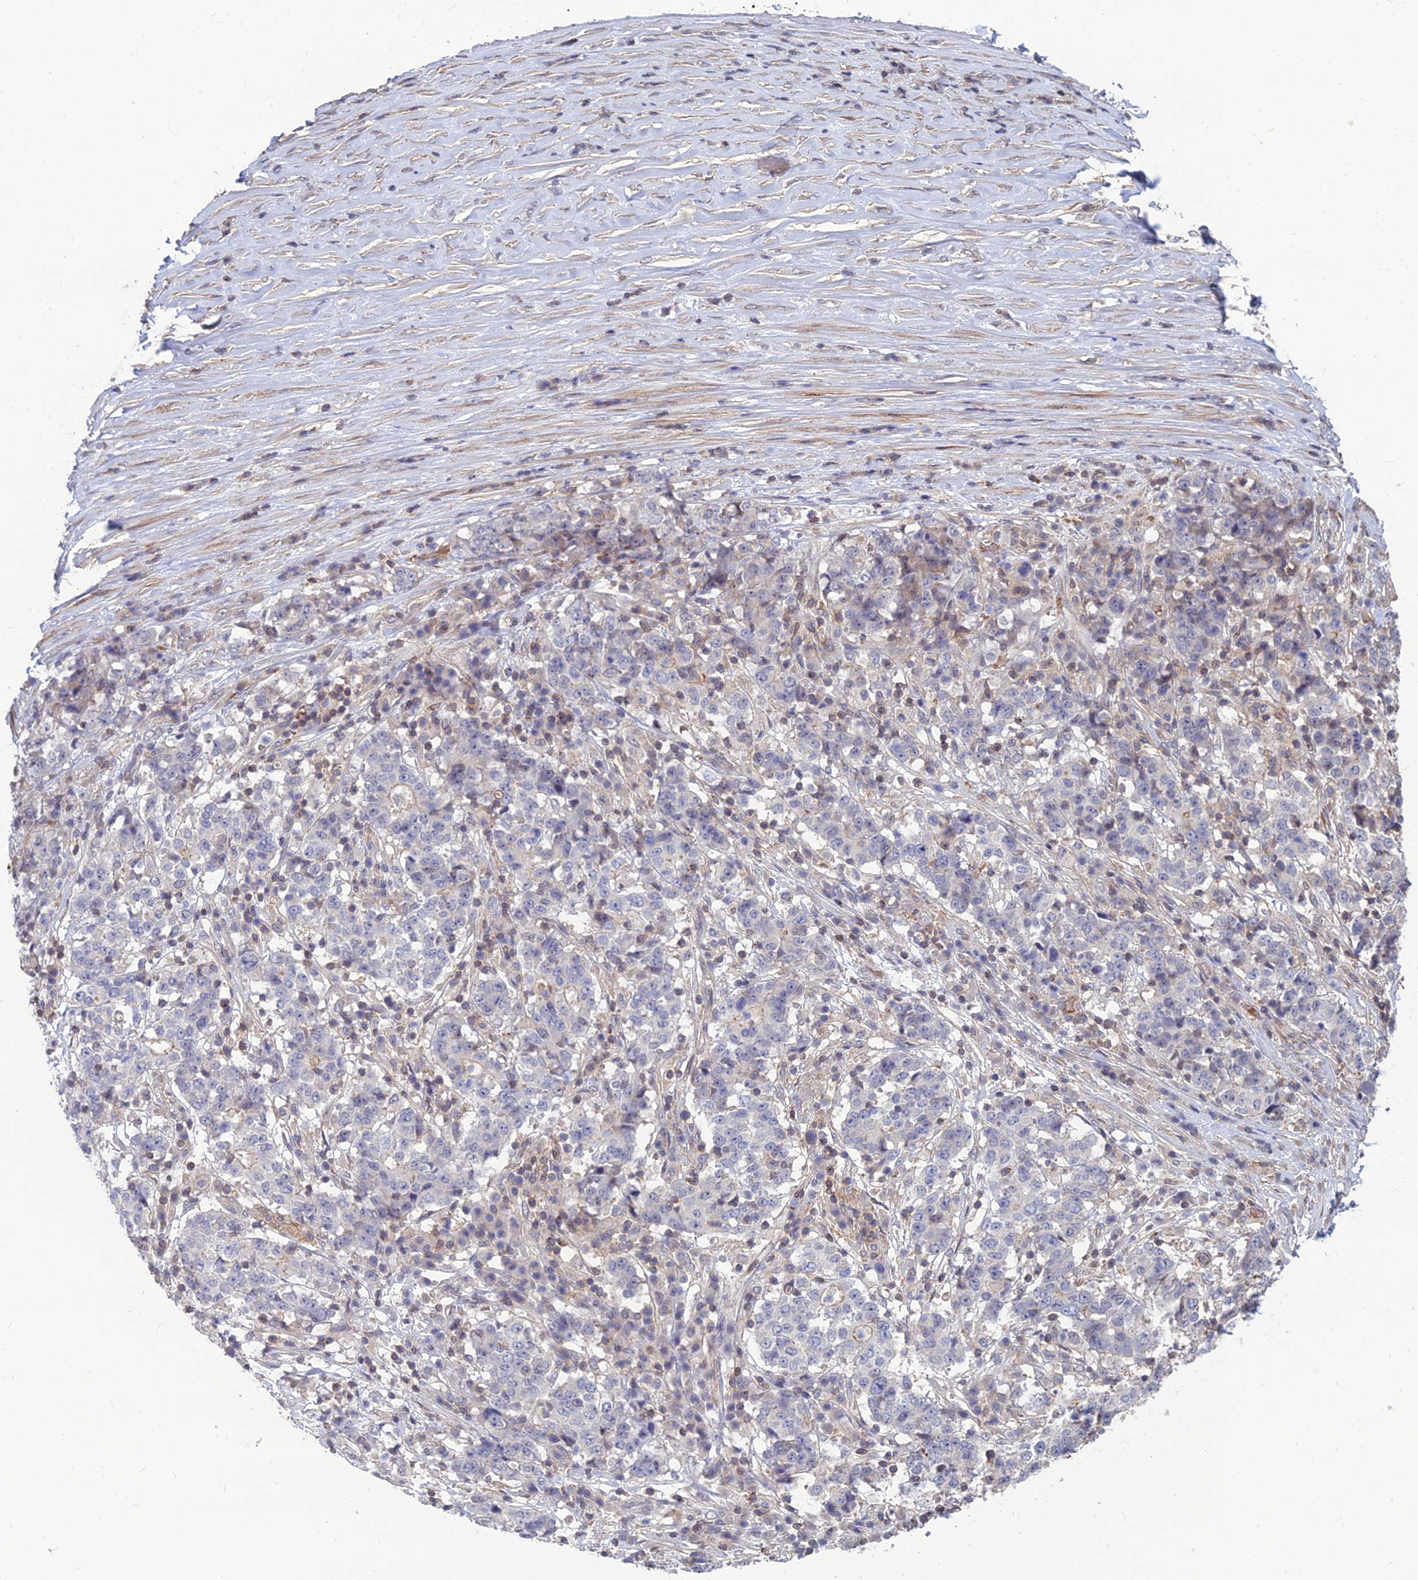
{"staining": {"intensity": "negative", "quantity": "none", "location": "none"}, "tissue": "stomach cancer", "cell_type": "Tumor cells", "image_type": "cancer", "snomed": [{"axis": "morphology", "description": "Adenocarcinoma, NOS"}, {"axis": "topography", "description": "Stomach"}], "caption": "DAB immunohistochemical staining of human stomach cancer (adenocarcinoma) exhibits no significant staining in tumor cells.", "gene": "OPA3", "patient": {"sex": "male", "age": 59}}